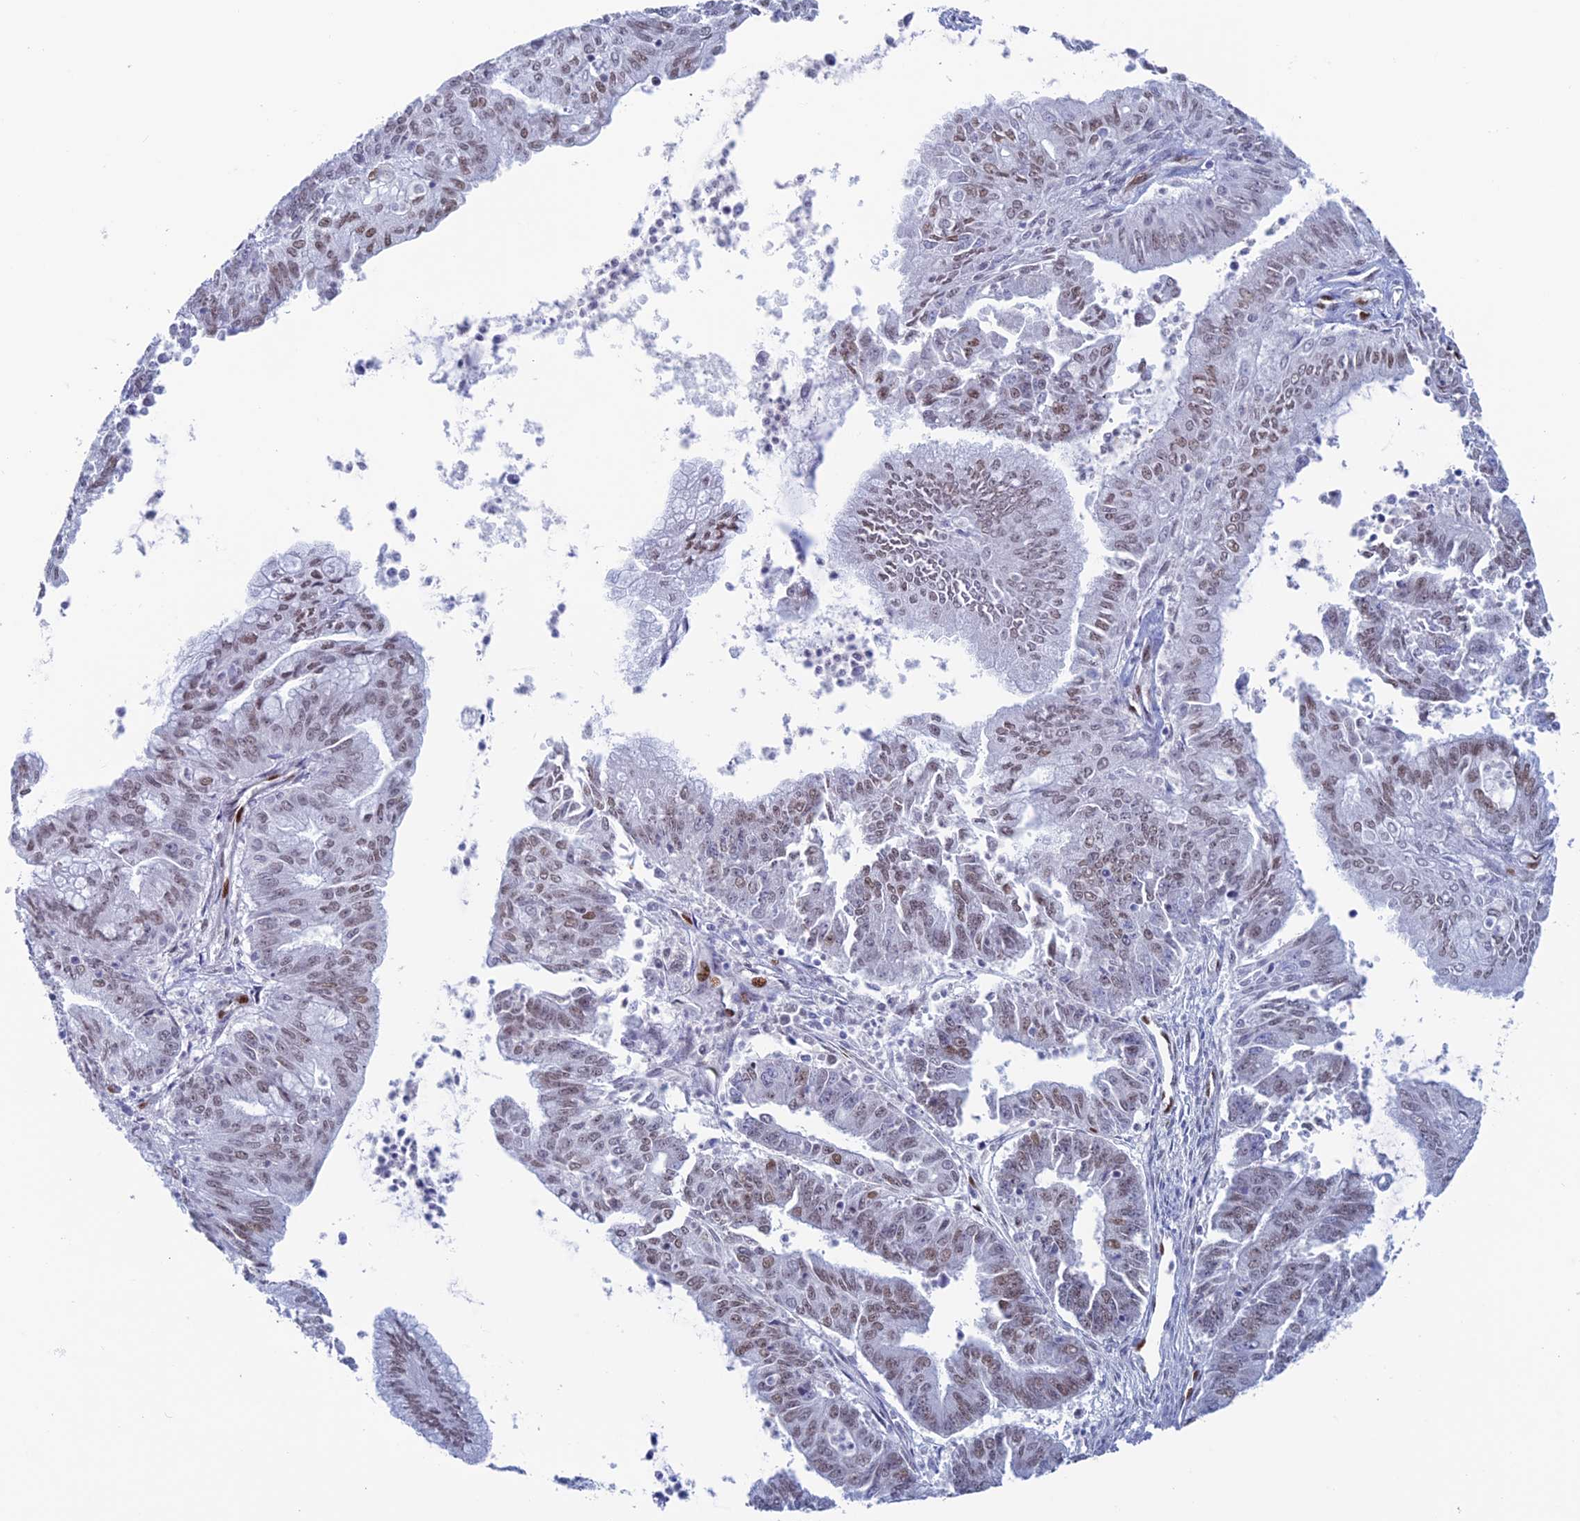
{"staining": {"intensity": "weak", "quantity": "25%-75%", "location": "nuclear"}, "tissue": "endometrial cancer", "cell_type": "Tumor cells", "image_type": "cancer", "snomed": [{"axis": "morphology", "description": "Adenocarcinoma, NOS"}, {"axis": "topography", "description": "Endometrium"}], "caption": "Endometrial adenocarcinoma stained with immunohistochemistry (IHC) reveals weak nuclear staining in approximately 25%-75% of tumor cells. The protein is stained brown, and the nuclei are stained in blue (DAB (3,3'-diaminobenzidine) IHC with brightfield microscopy, high magnification).", "gene": "NOL4L", "patient": {"sex": "female", "age": 73}}